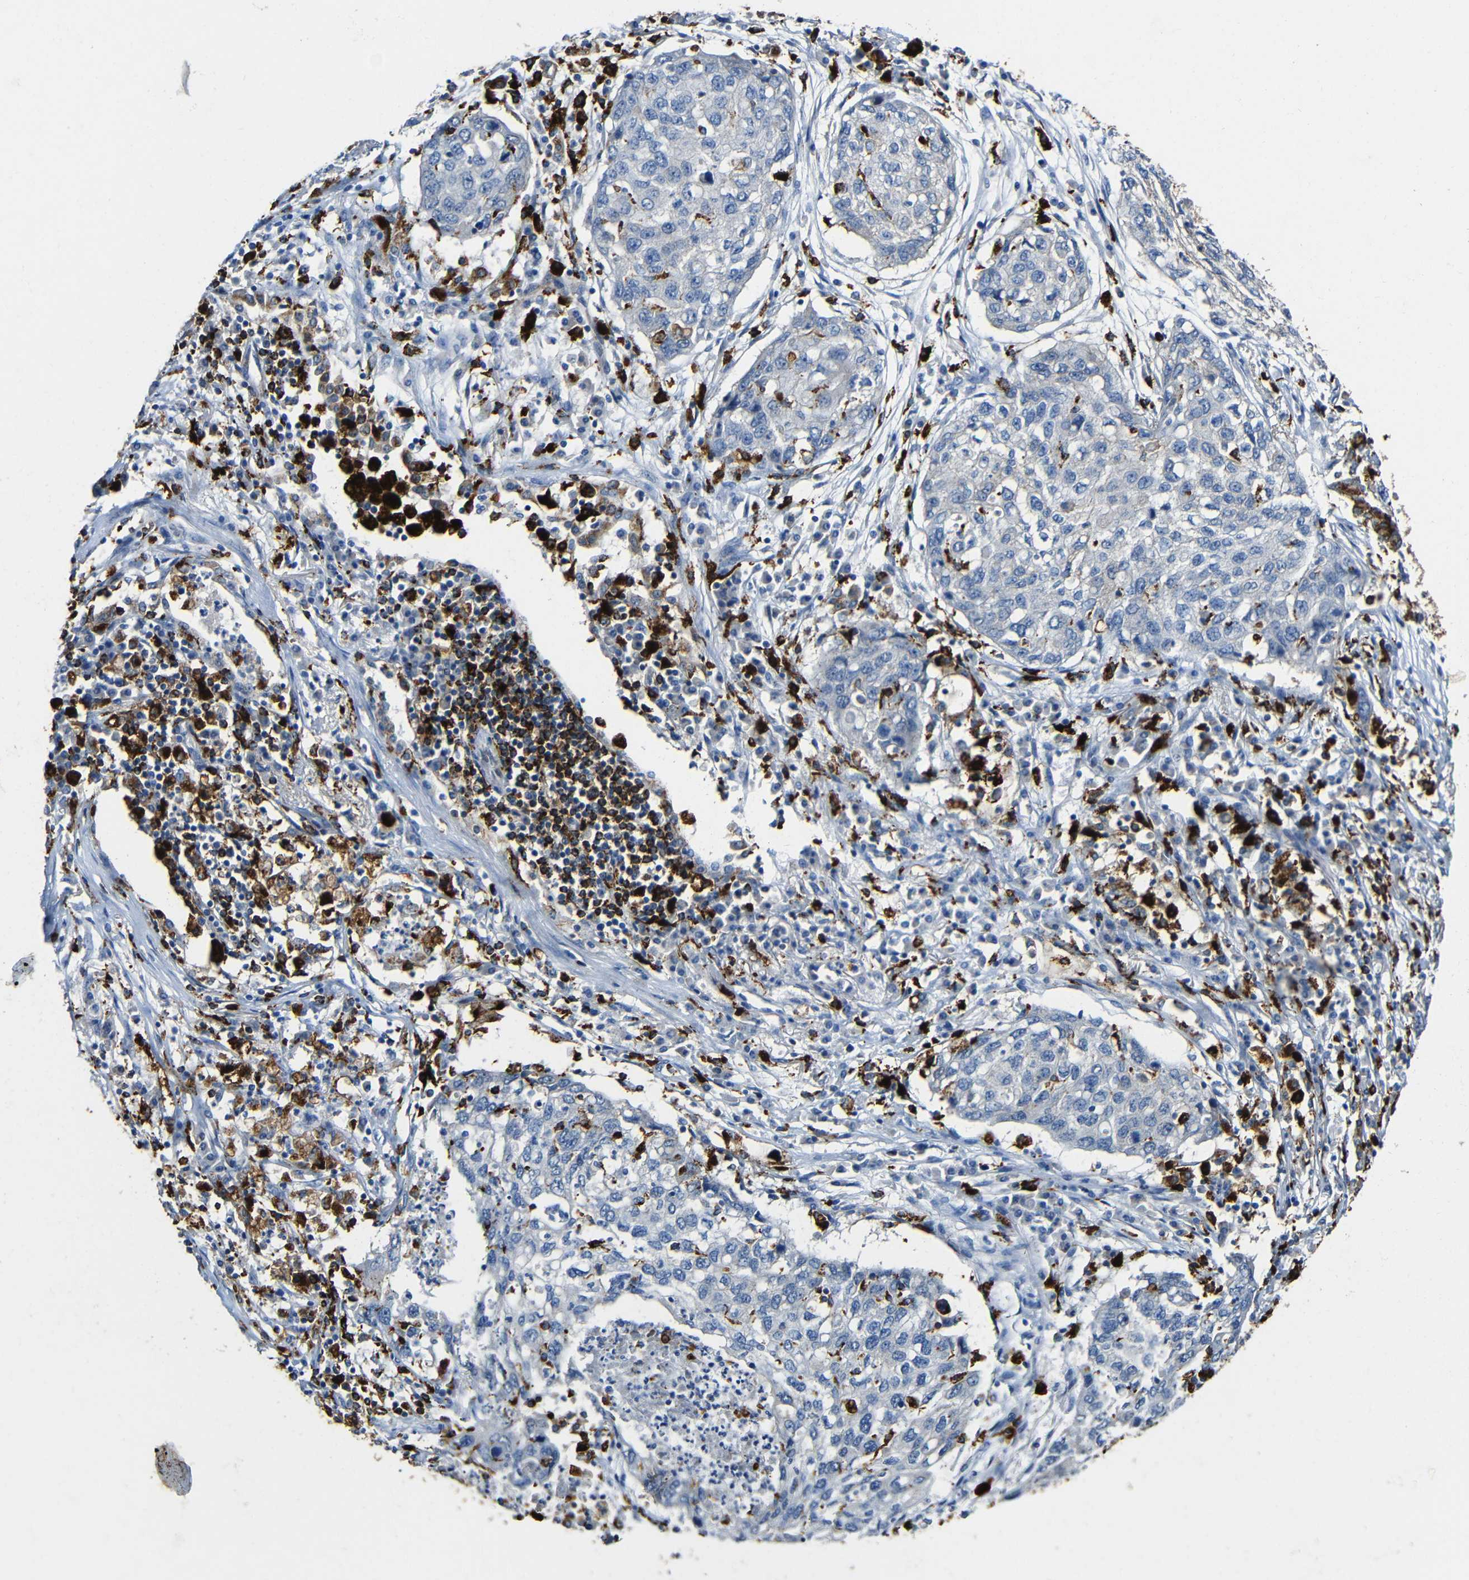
{"staining": {"intensity": "weak", "quantity": "<25%", "location": "cytoplasmic/membranous"}, "tissue": "lung cancer", "cell_type": "Tumor cells", "image_type": "cancer", "snomed": [{"axis": "morphology", "description": "Squamous cell carcinoma, NOS"}, {"axis": "topography", "description": "Lung"}], "caption": "Lung squamous cell carcinoma was stained to show a protein in brown. There is no significant positivity in tumor cells.", "gene": "HLA-DMA", "patient": {"sex": "female", "age": 63}}